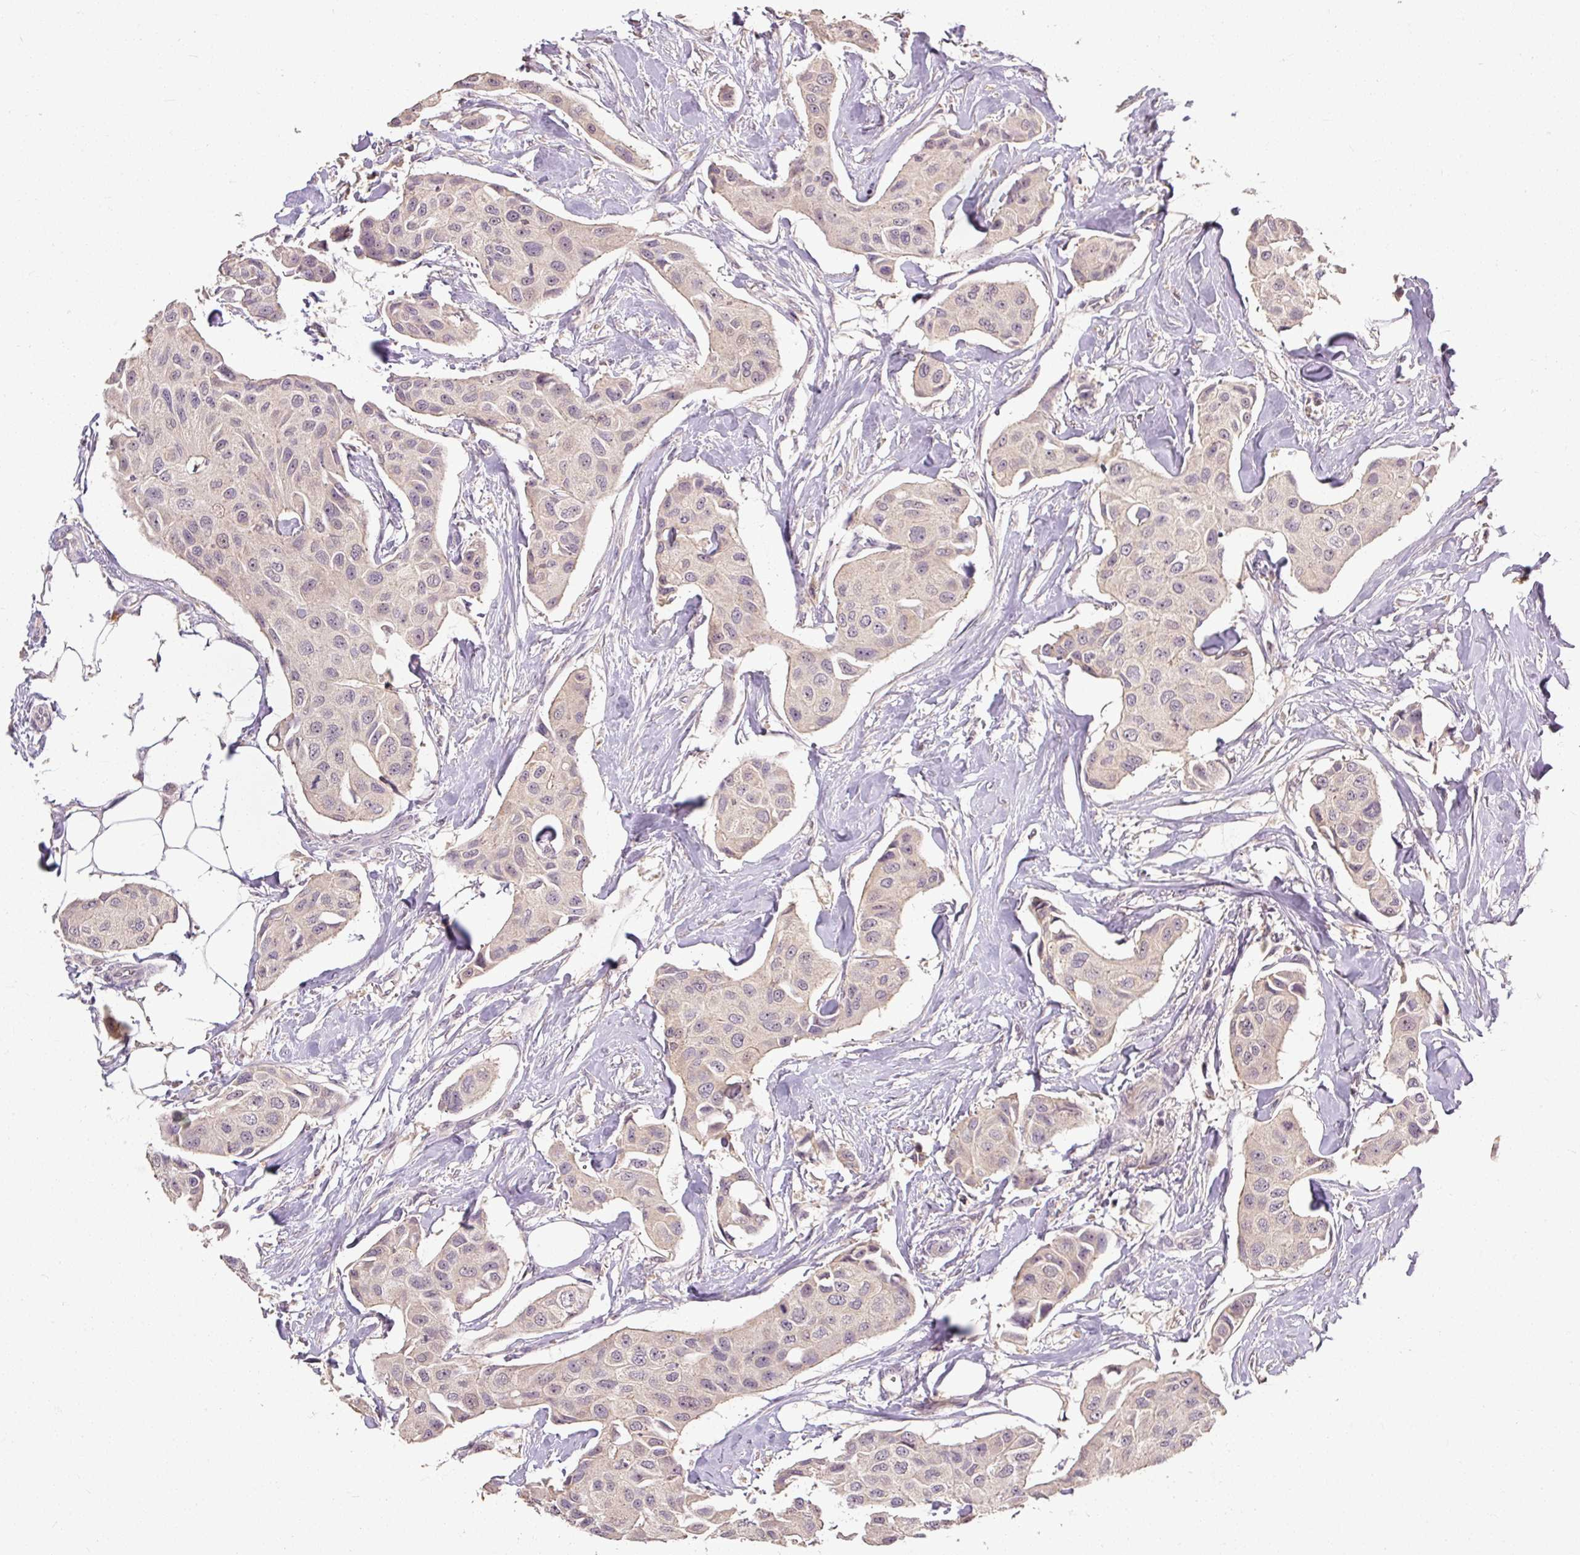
{"staining": {"intensity": "negative", "quantity": "none", "location": "none"}, "tissue": "breast cancer", "cell_type": "Tumor cells", "image_type": "cancer", "snomed": [{"axis": "morphology", "description": "Duct carcinoma"}, {"axis": "topography", "description": "Breast"}, {"axis": "topography", "description": "Lymph node"}], "caption": "Immunohistochemistry (IHC) photomicrograph of human breast cancer stained for a protein (brown), which displays no positivity in tumor cells.", "gene": "CFAP65", "patient": {"sex": "female", "age": 80}}